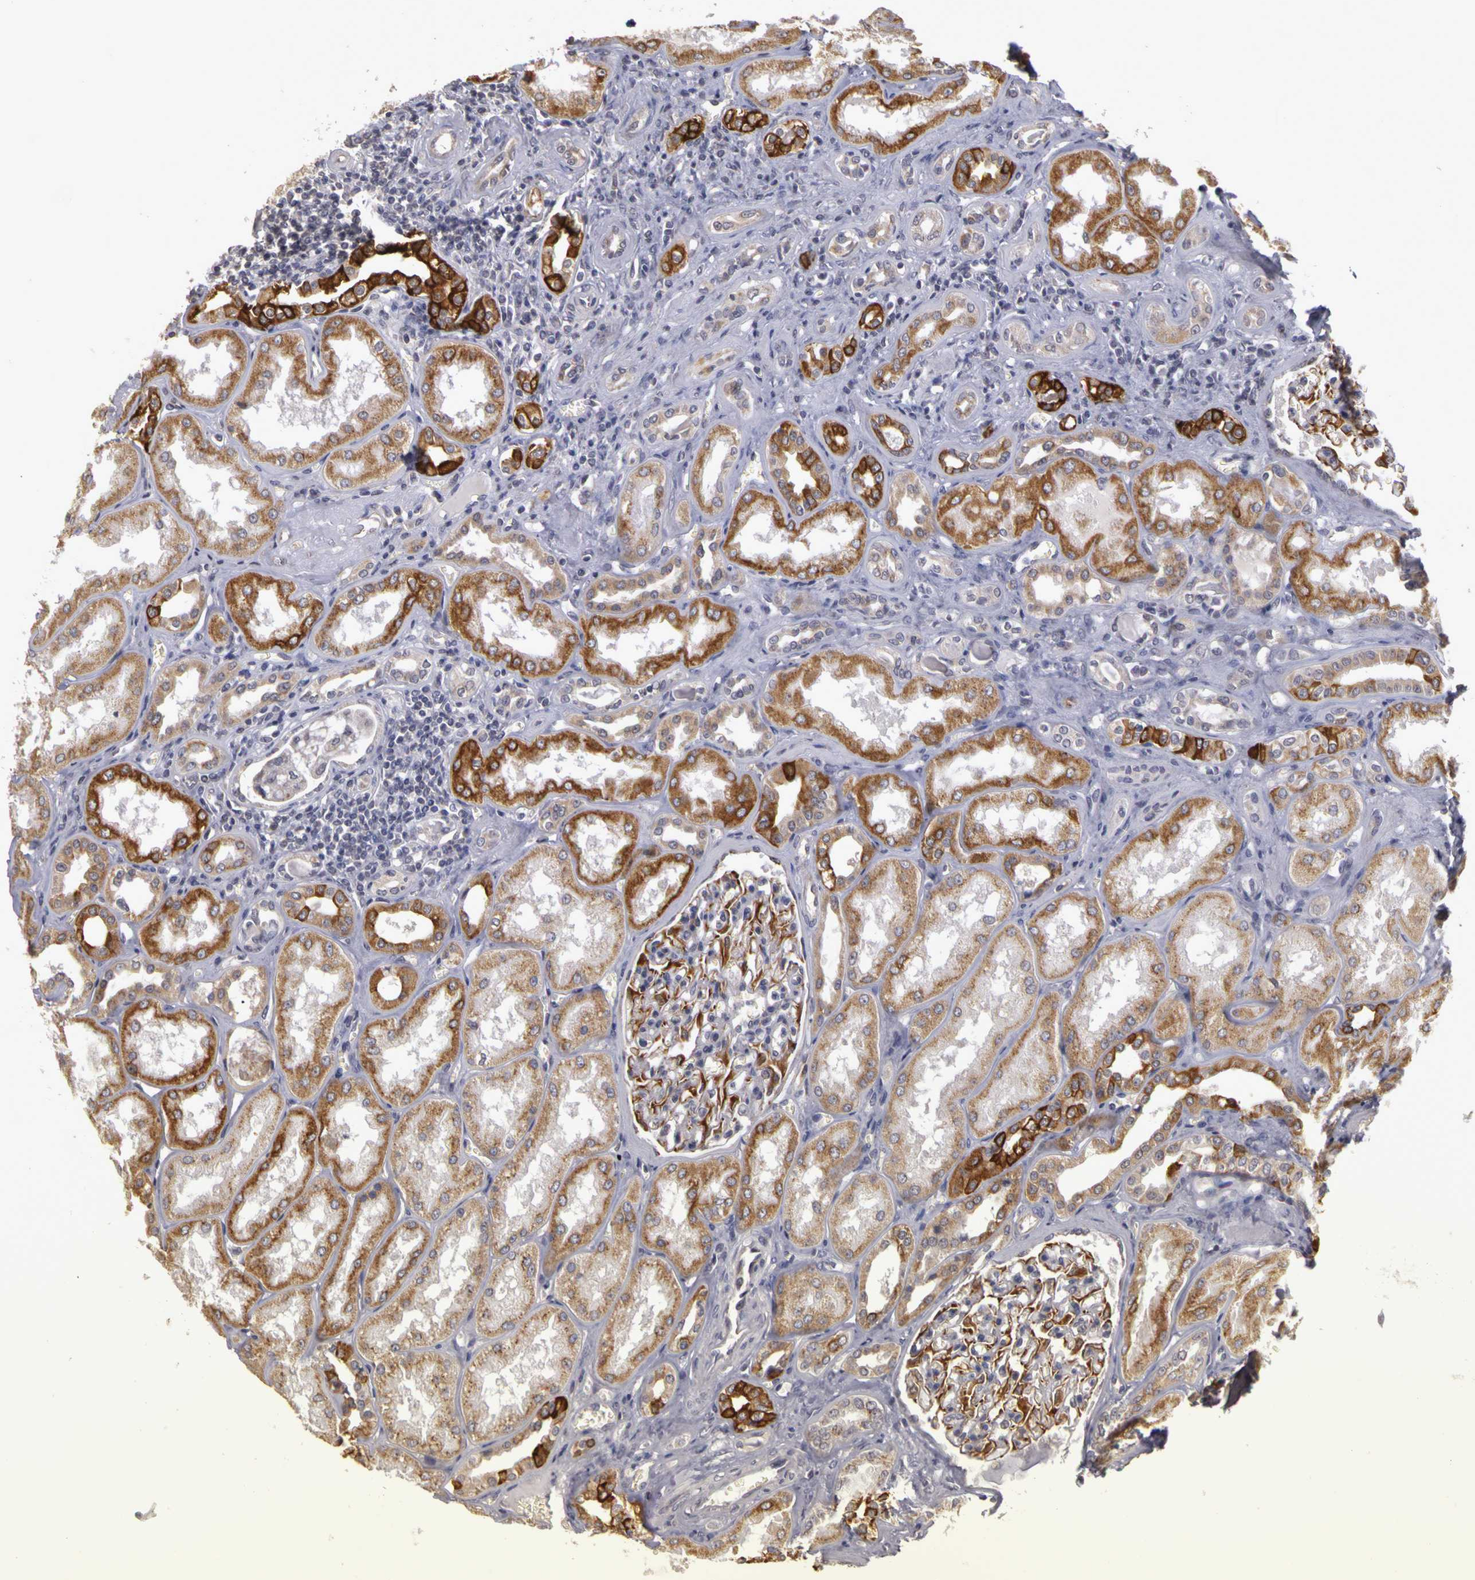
{"staining": {"intensity": "strong", "quantity": "<25%", "location": "cytoplasmic/membranous"}, "tissue": "kidney", "cell_type": "Cells in glomeruli", "image_type": "normal", "snomed": [{"axis": "morphology", "description": "Normal tissue, NOS"}, {"axis": "topography", "description": "Kidney"}], "caption": "Protein expression analysis of normal kidney reveals strong cytoplasmic/membranous expression in approximately <25% of cells in glomeruli.", "gene": "FRMD7", "patient": {"sex": "male", "age": 61}}